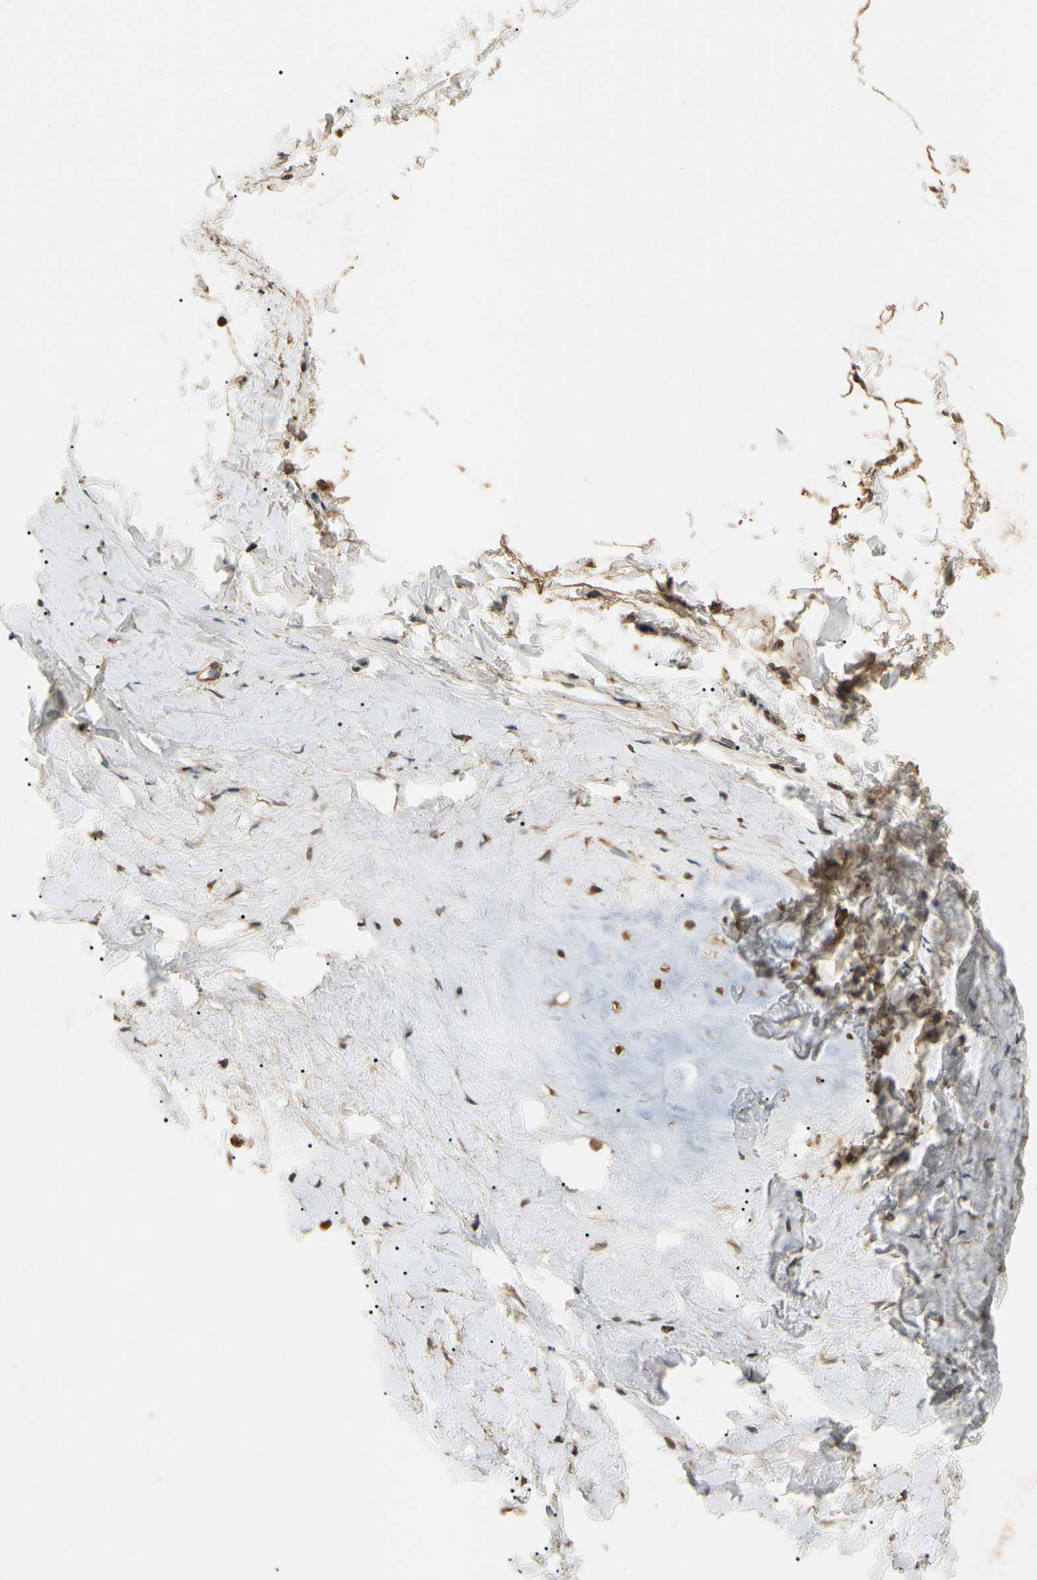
{"staining": {"intensity": "negative", "quantity": "none", "location": "none"}, "tissue": "adipose tissue", "cell_type": "Adipocytes", "image_type": "normal", "snomed": [{"axis": "morphology", "description": "Normal tissue, NOS"}, {"axis": "topography", "description": "Cartilage tissue"}, {"axis": "topography", "description": "Bronchus"}], "caption": "Immunohistochemical staining of unremarkable human adipose tissue demonstrates no significant staining in adipocytes.", "gene": "PRDX5", "patient": {"sex": "female", "age": 73}}